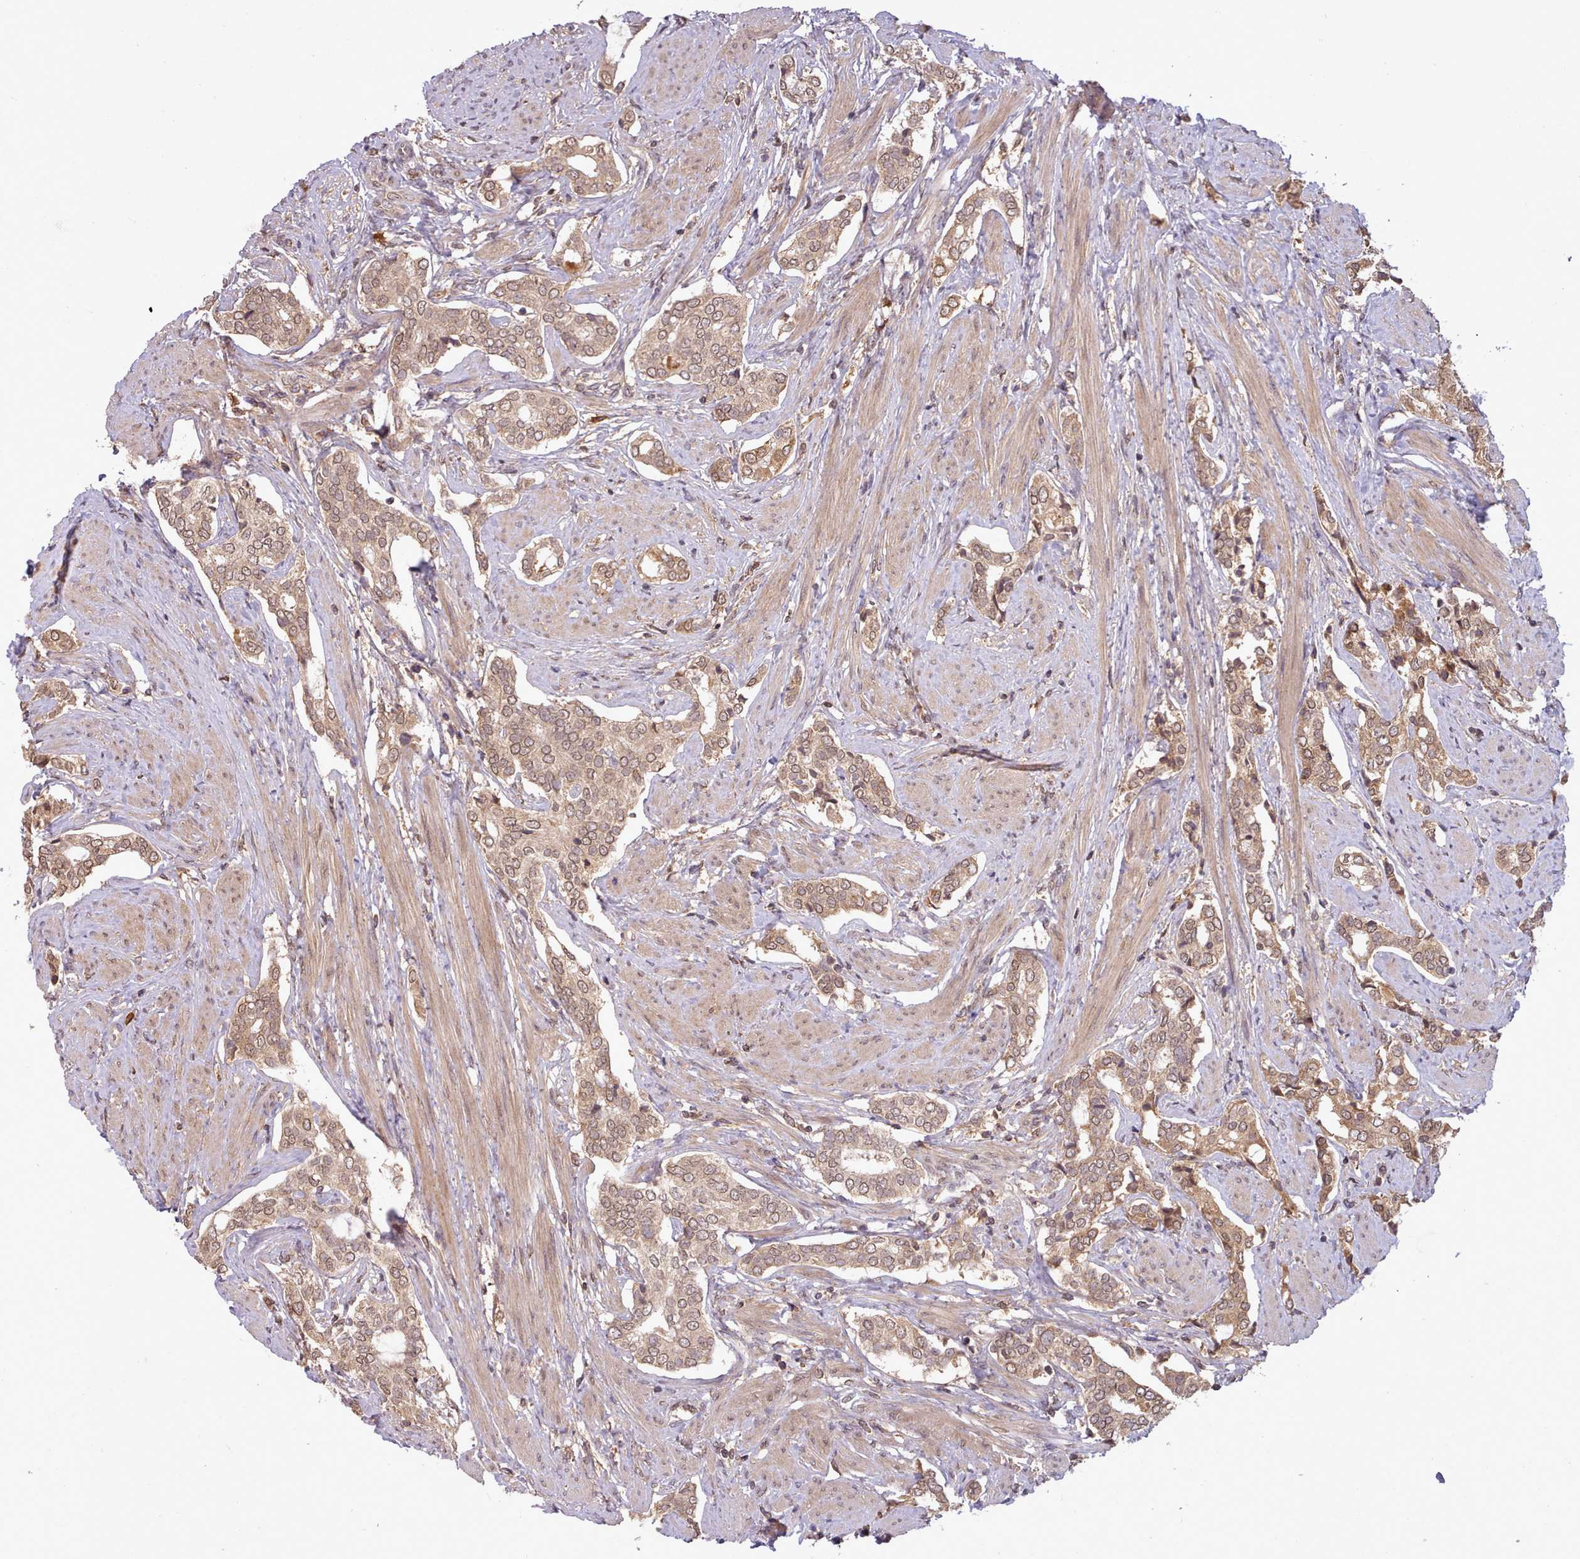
{"staining": {"intensity": "moderate", "quantity": ">75%", "location": "cytoplasmic/membranous,nuclear"}, "tissue": "prostate cancer", "cell_type": "Tumor cells", "image_type": "cancer", "snomed": [{"axis": "morphology", "description": "Adenocarcinoma, High grade"}, {"axis": "topography", "description": "Prostate"}], "caption": "This is a photomicrograph of IHC staining of prostate cancer, which shows moderate positivity in the cytoplasmic/membranous and nuclear of tumor cells.", "gene": "PIP4P1", "patient": {"sex": "male", "age": 71}}